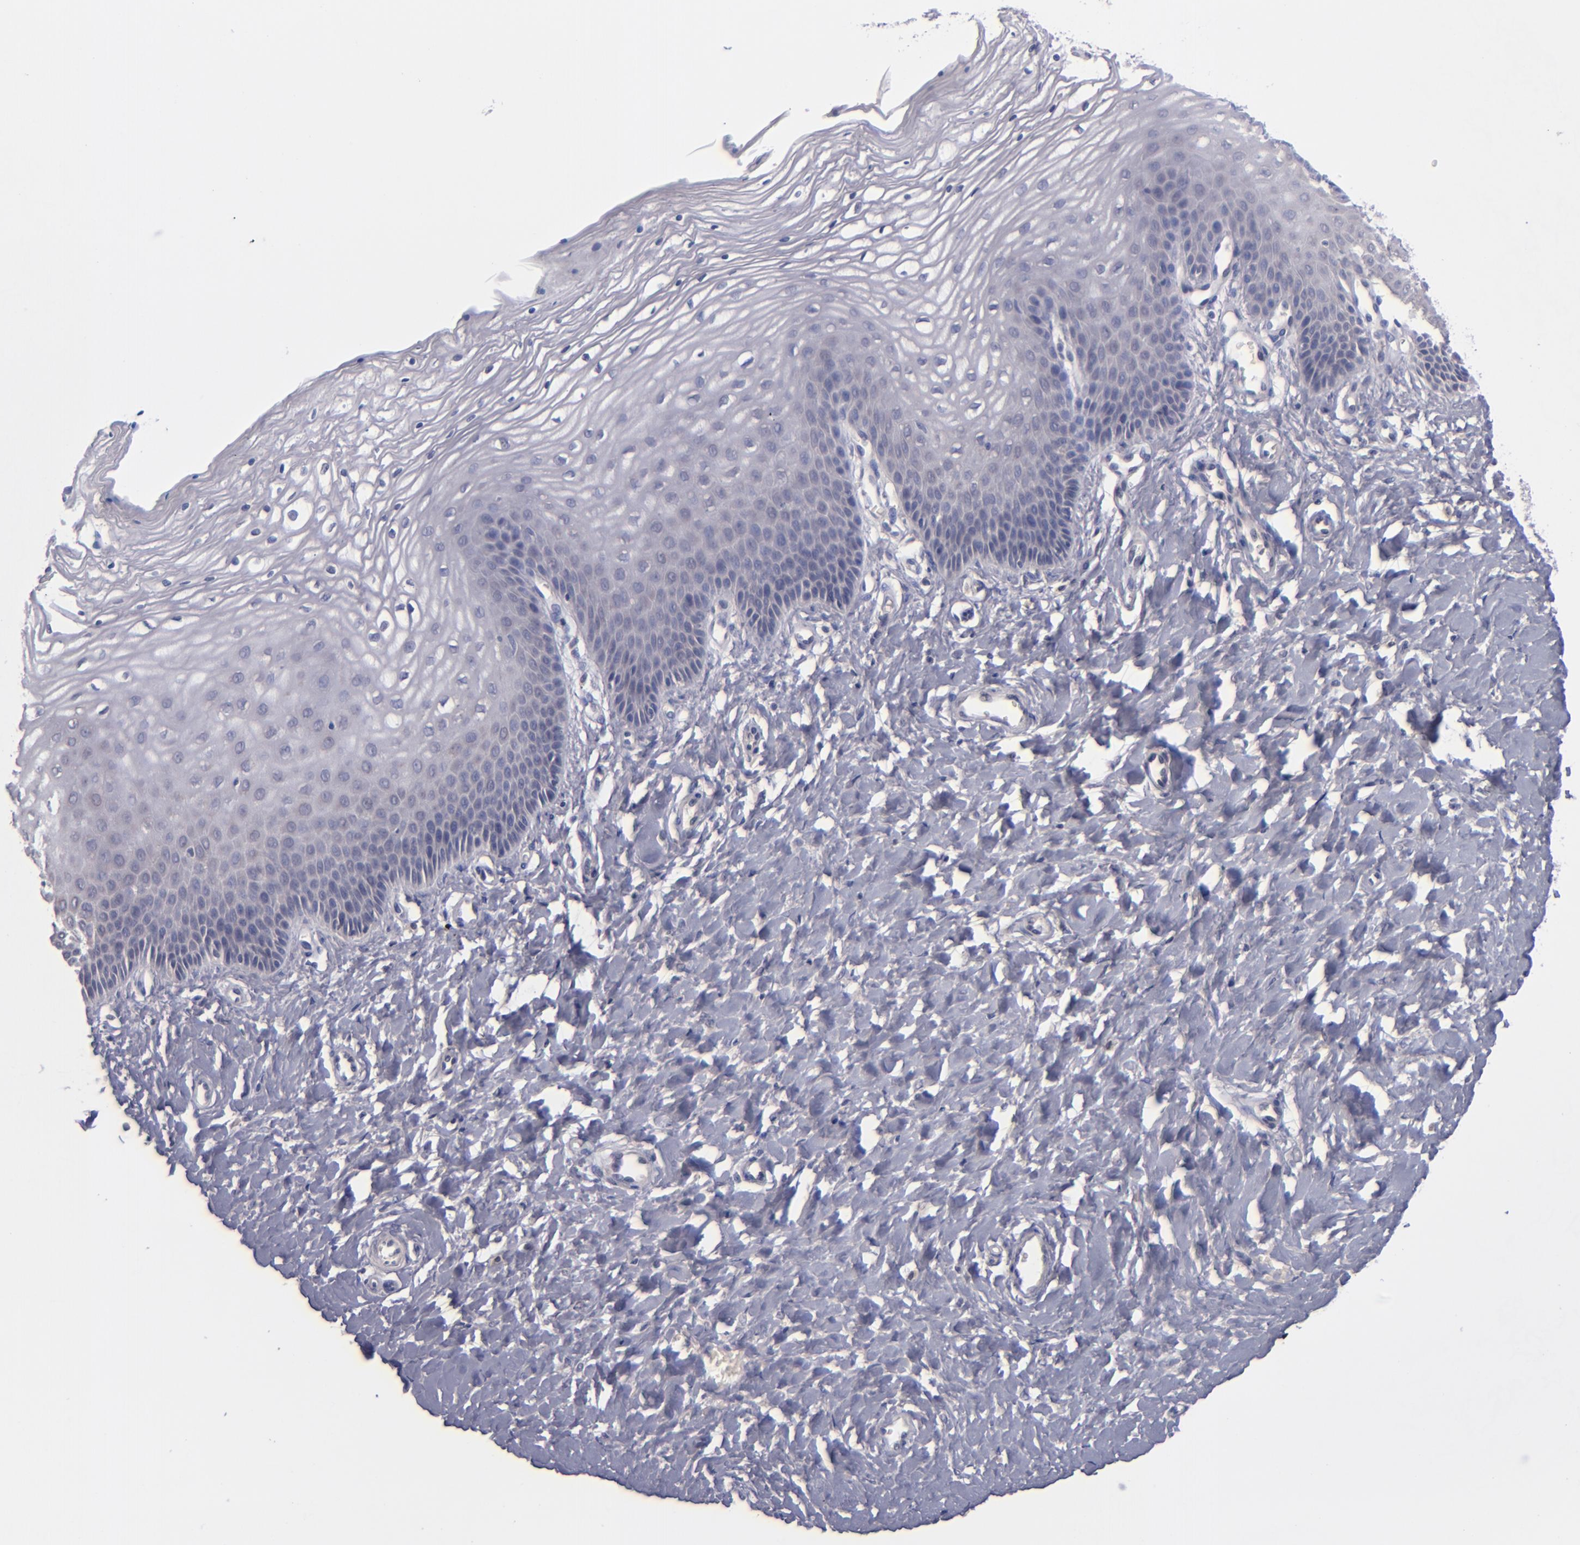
{"staining": {"intensity": "negative", "quantity": "none", "location": "none"}, "tissue": "vagina", "cell_type": "Squamous epithelial cells", "image_type": "normal", "snomed": [{"axis": "morphology", "description": "Normal tissue, NOS"}, {"axis": "topography", "description": "Vagina"}], "caption": "Normal vagina was stained to show a protein in brown. There is no significant expression in squamous epithelial cells. The staining was performed using DAB to visualize the protein expression in brown, while the nuclei were stained in blue with hematoxylin (Magnification: 20x).", "gene": "TSC2", "patient": {"sex": "female", "age": 68}}